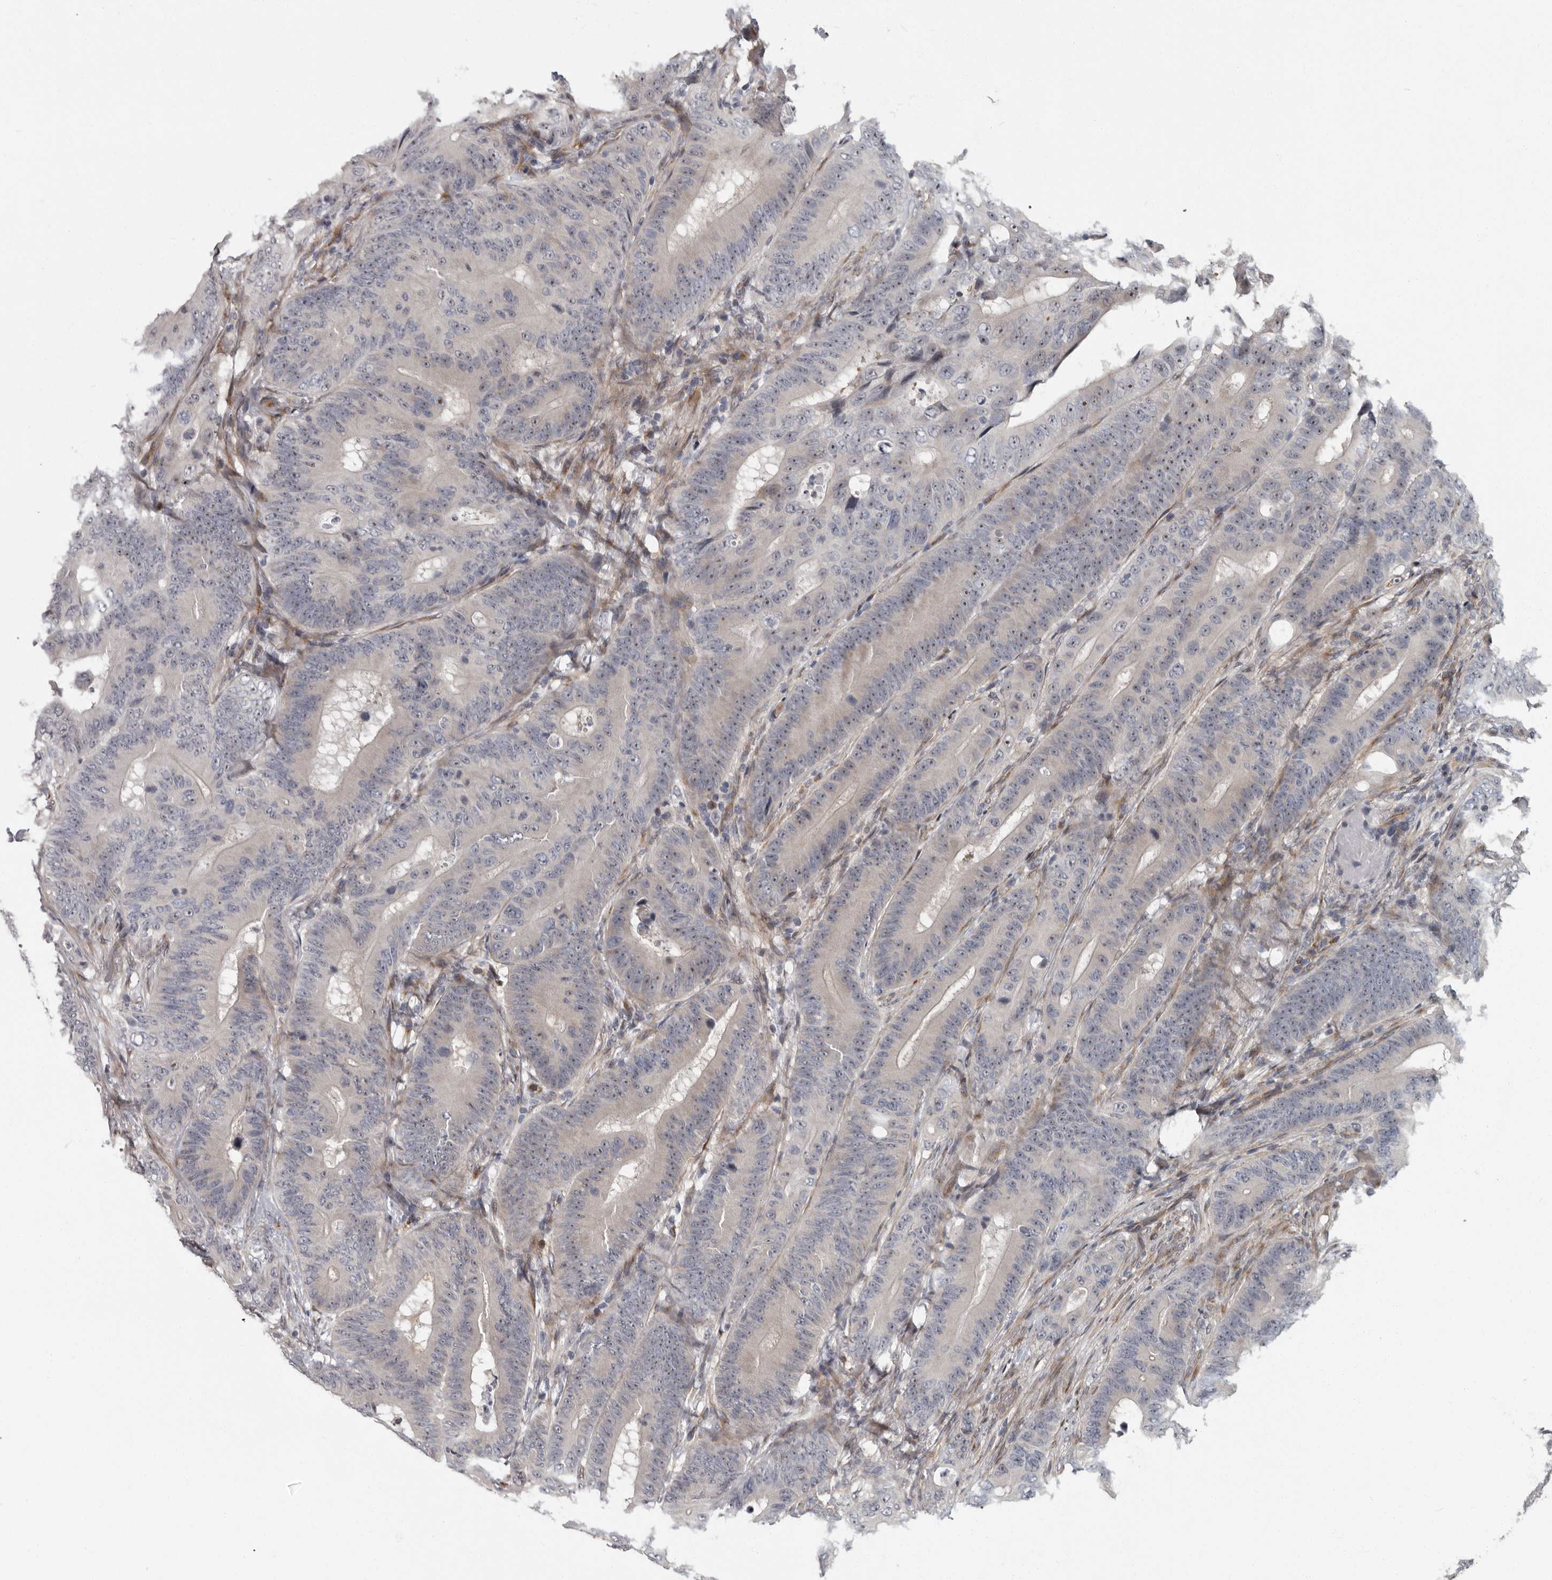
{"staining": {"intensity": "negative", "quantity": "none", "location": "none"}, "tissue": "colorectal cancer", "cell_type": "Tumor cells", "image_type": "cancer", "snomed": [{"axis": "morphology", "description": "Adenocarcinoma, NOS"}, {"axis": "topography", "description": "Colon"}], "caption": "Immunohistochemical staining of adenocarcinoma (colorectal) exhibits no significant positivity in tumor cells.", "gene": "PDCD11", "patient": {"sex": "male", "age": 83}}